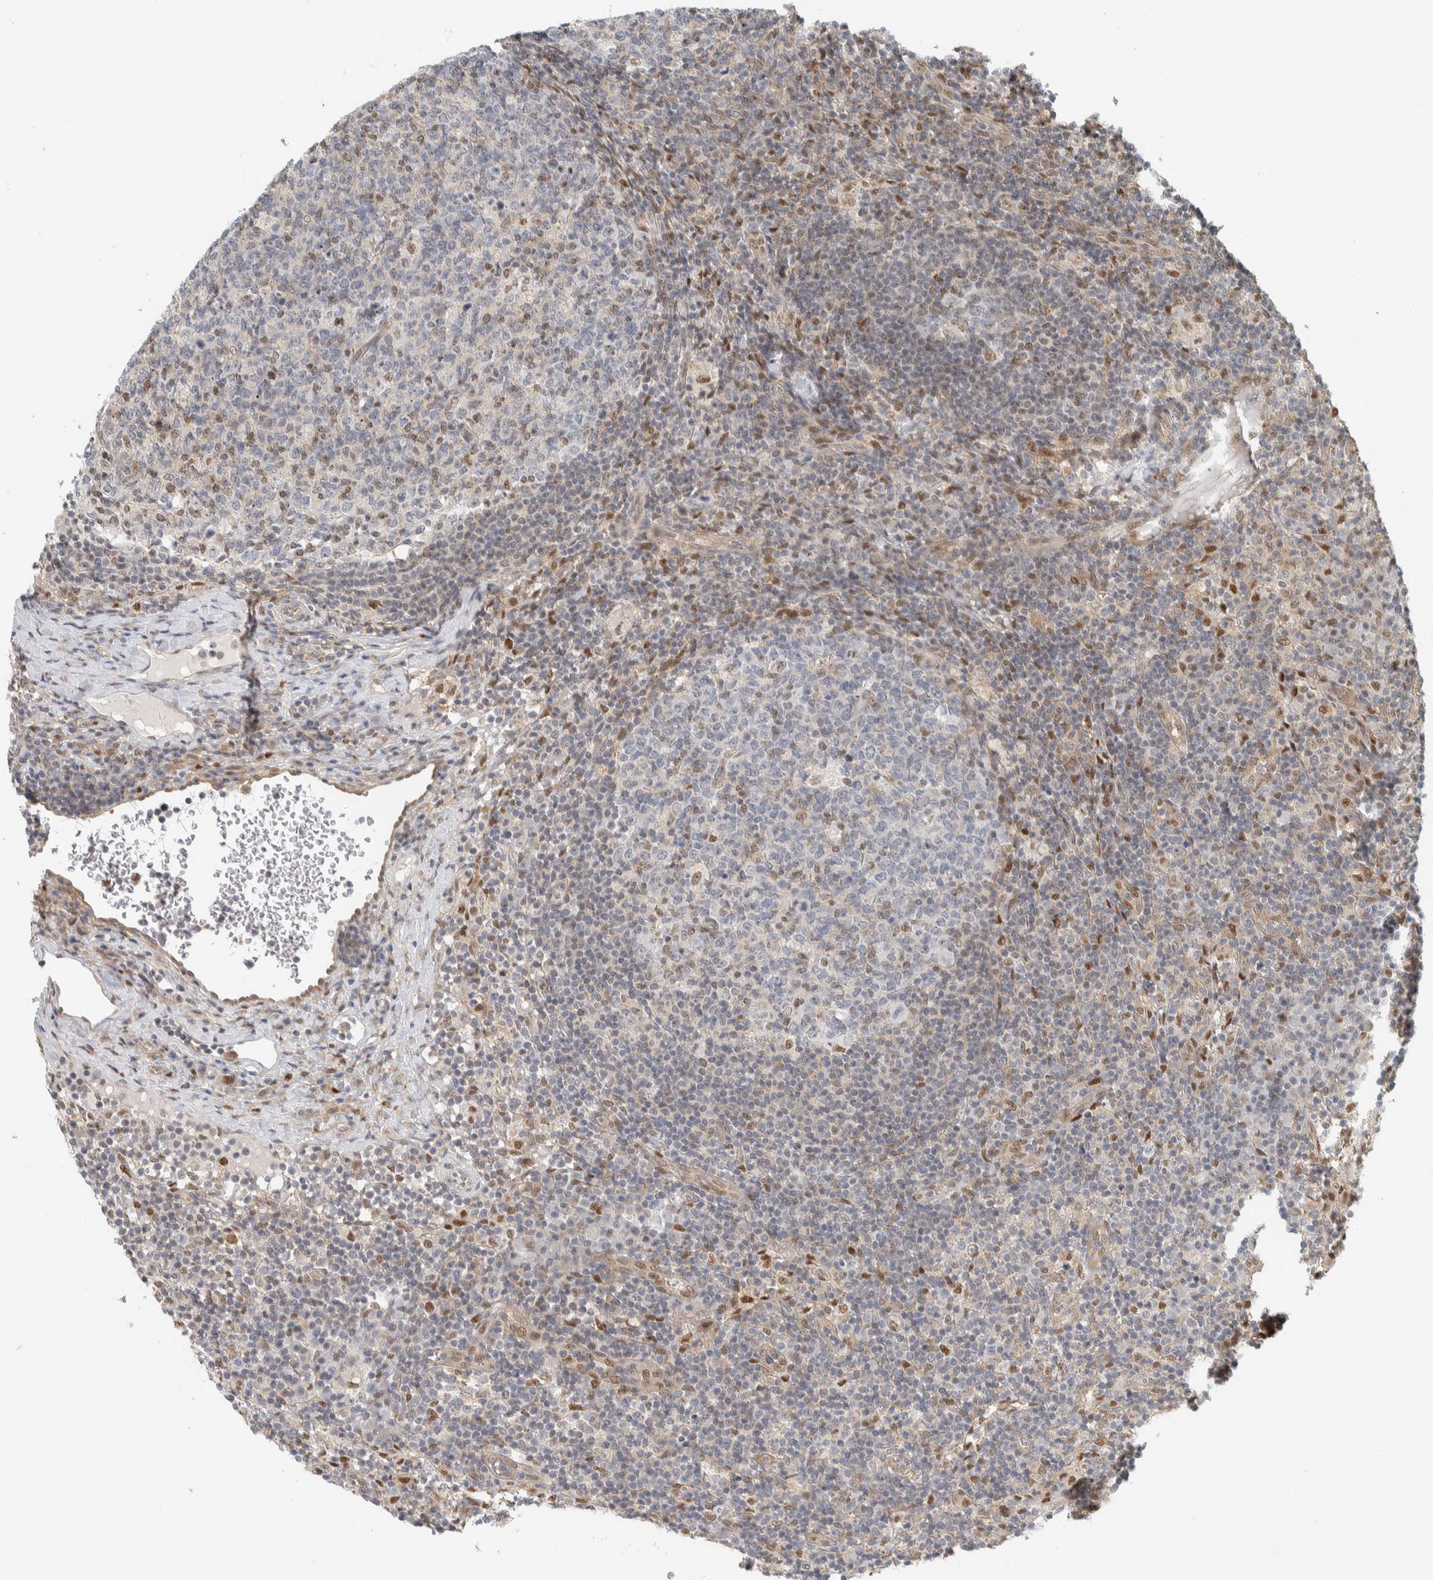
{"staining": {"intensity": "weak", "quantity": "25%-75%", "location": "cytoplasmic/membranous,nuclear"}, "tissue": "lymph node", "cell_type": "Germinal center cells", "image_type": "normal", "snomed": [{"axis": "morphology", "description": "Normal tissue, NOS"}, {"axis": "morphology", "description": "Inflammation, NOS"}, {"axis": "topography", "description": "Lymph node"}], "caption": "The micrograph demonstrates immunohistochemical staining of benign lymph node. There is weak cytoplasmic/membranous,nuclear positivity is identified in about 25%-75% of germinal center cells.", "gene": "TFE3", "patient": {"sex": "male", "age": 55}}